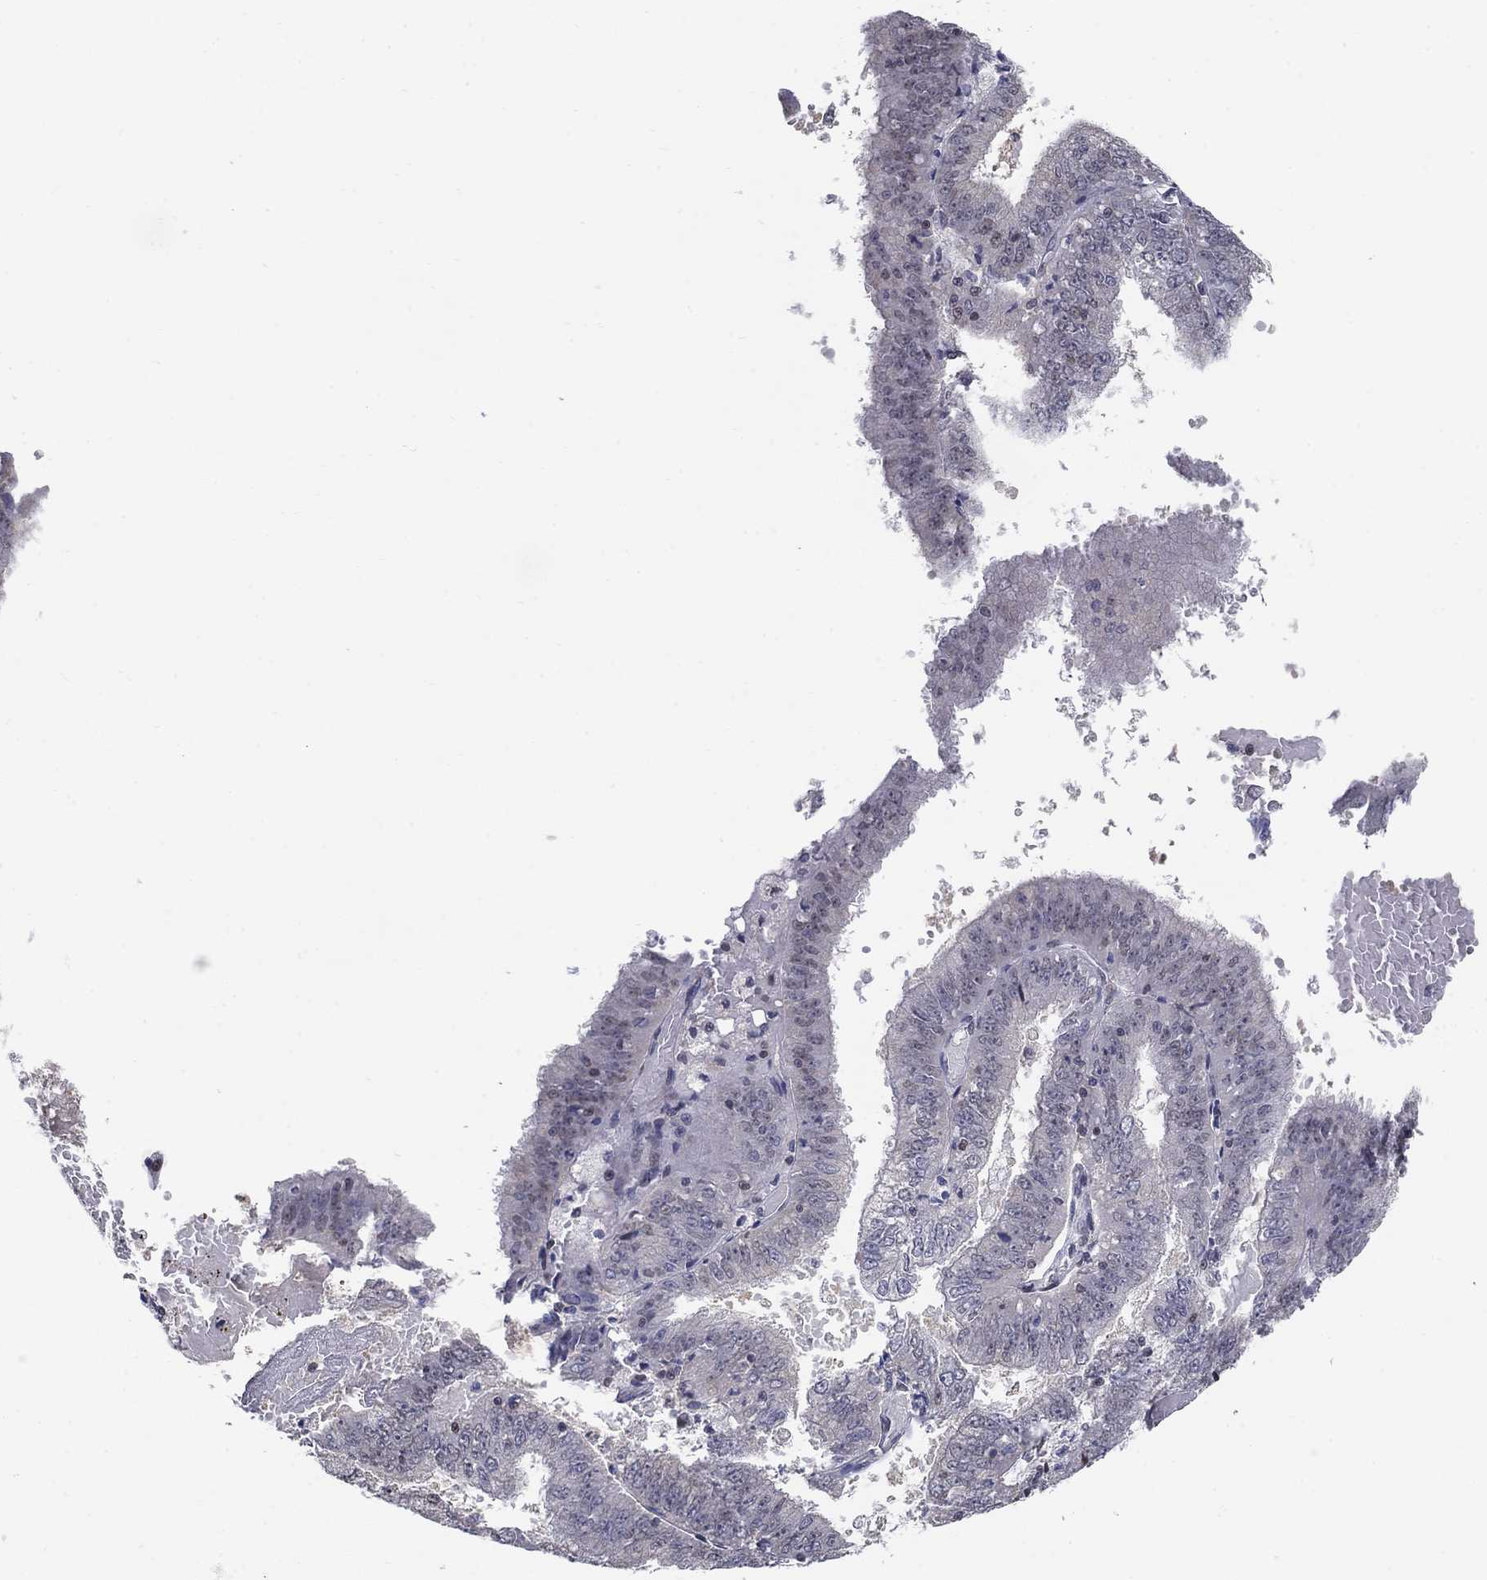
{"staining": {"intensity": "negative", "quantity": "none", "location": "none"}, "tissue": "endometrial cancer", "cell_type": "Tumor cells", "image_type": "cancer", "snomed": [{"axis": "morphology", "description": "Adenocarcinoma, NOS"}, {"axis": "topography", "description": "Endometrium"}], "caption": "Immunohistochemical staining of human endometrial cancer reveals no significant expression in tumor cells.", "gene": "CENPE", "patient": {"sex": "female", "age": 66}}